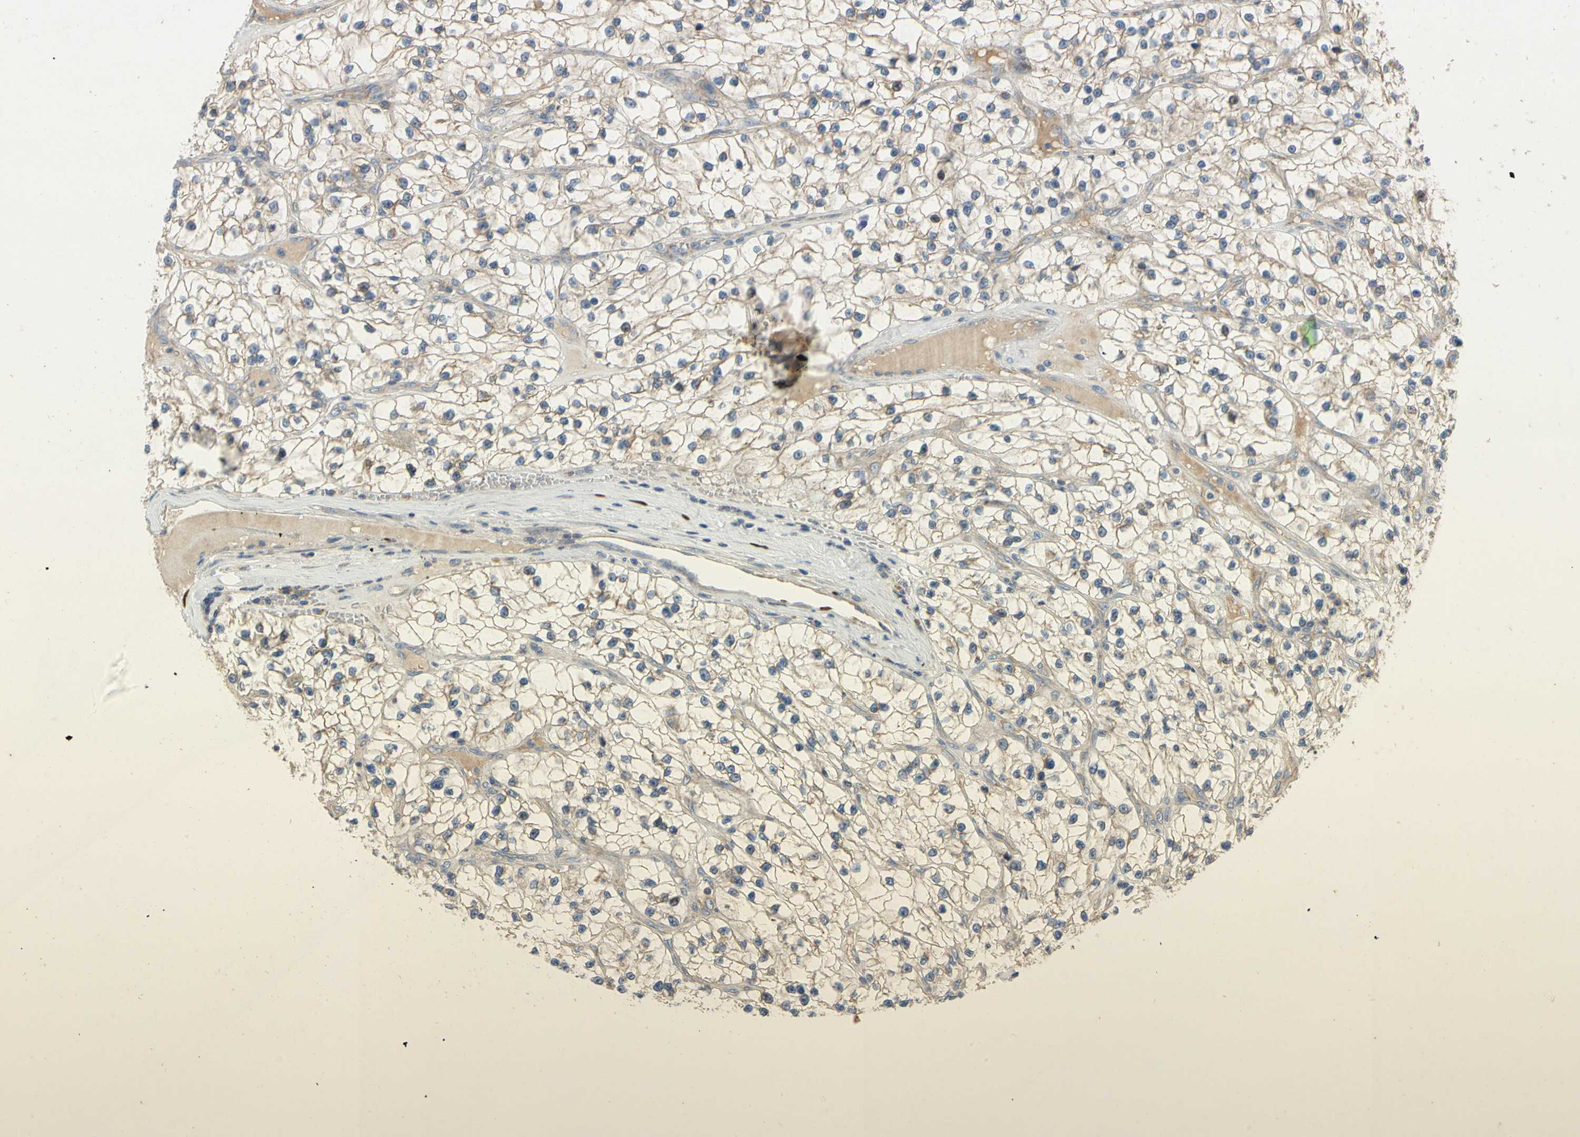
{"staining": {"intensity": "weak", "quantity": ">75%", "location": "cytoplasmic/membranous"}, "tissue": "renal cancer", "cell_type": "Tumor cells", "image_type": "cancer", "snomed": [{"axis": "morphology", "description": "Adenocarcinoma, NOS"}, {"axis": "topography", "description": "Kidney"}], "caption": "Immunohistochemistry image of neoplastic tissue: human renal cancer stained using IHC displays low levels of weak protein expression localized specifically in the cytoplasmic/membranous of tumor cells, appearing as a cytoplasmic/membranous brown color.", "gene": "KLHDC8B", "patient": {"sex": "female", "age": 57}}